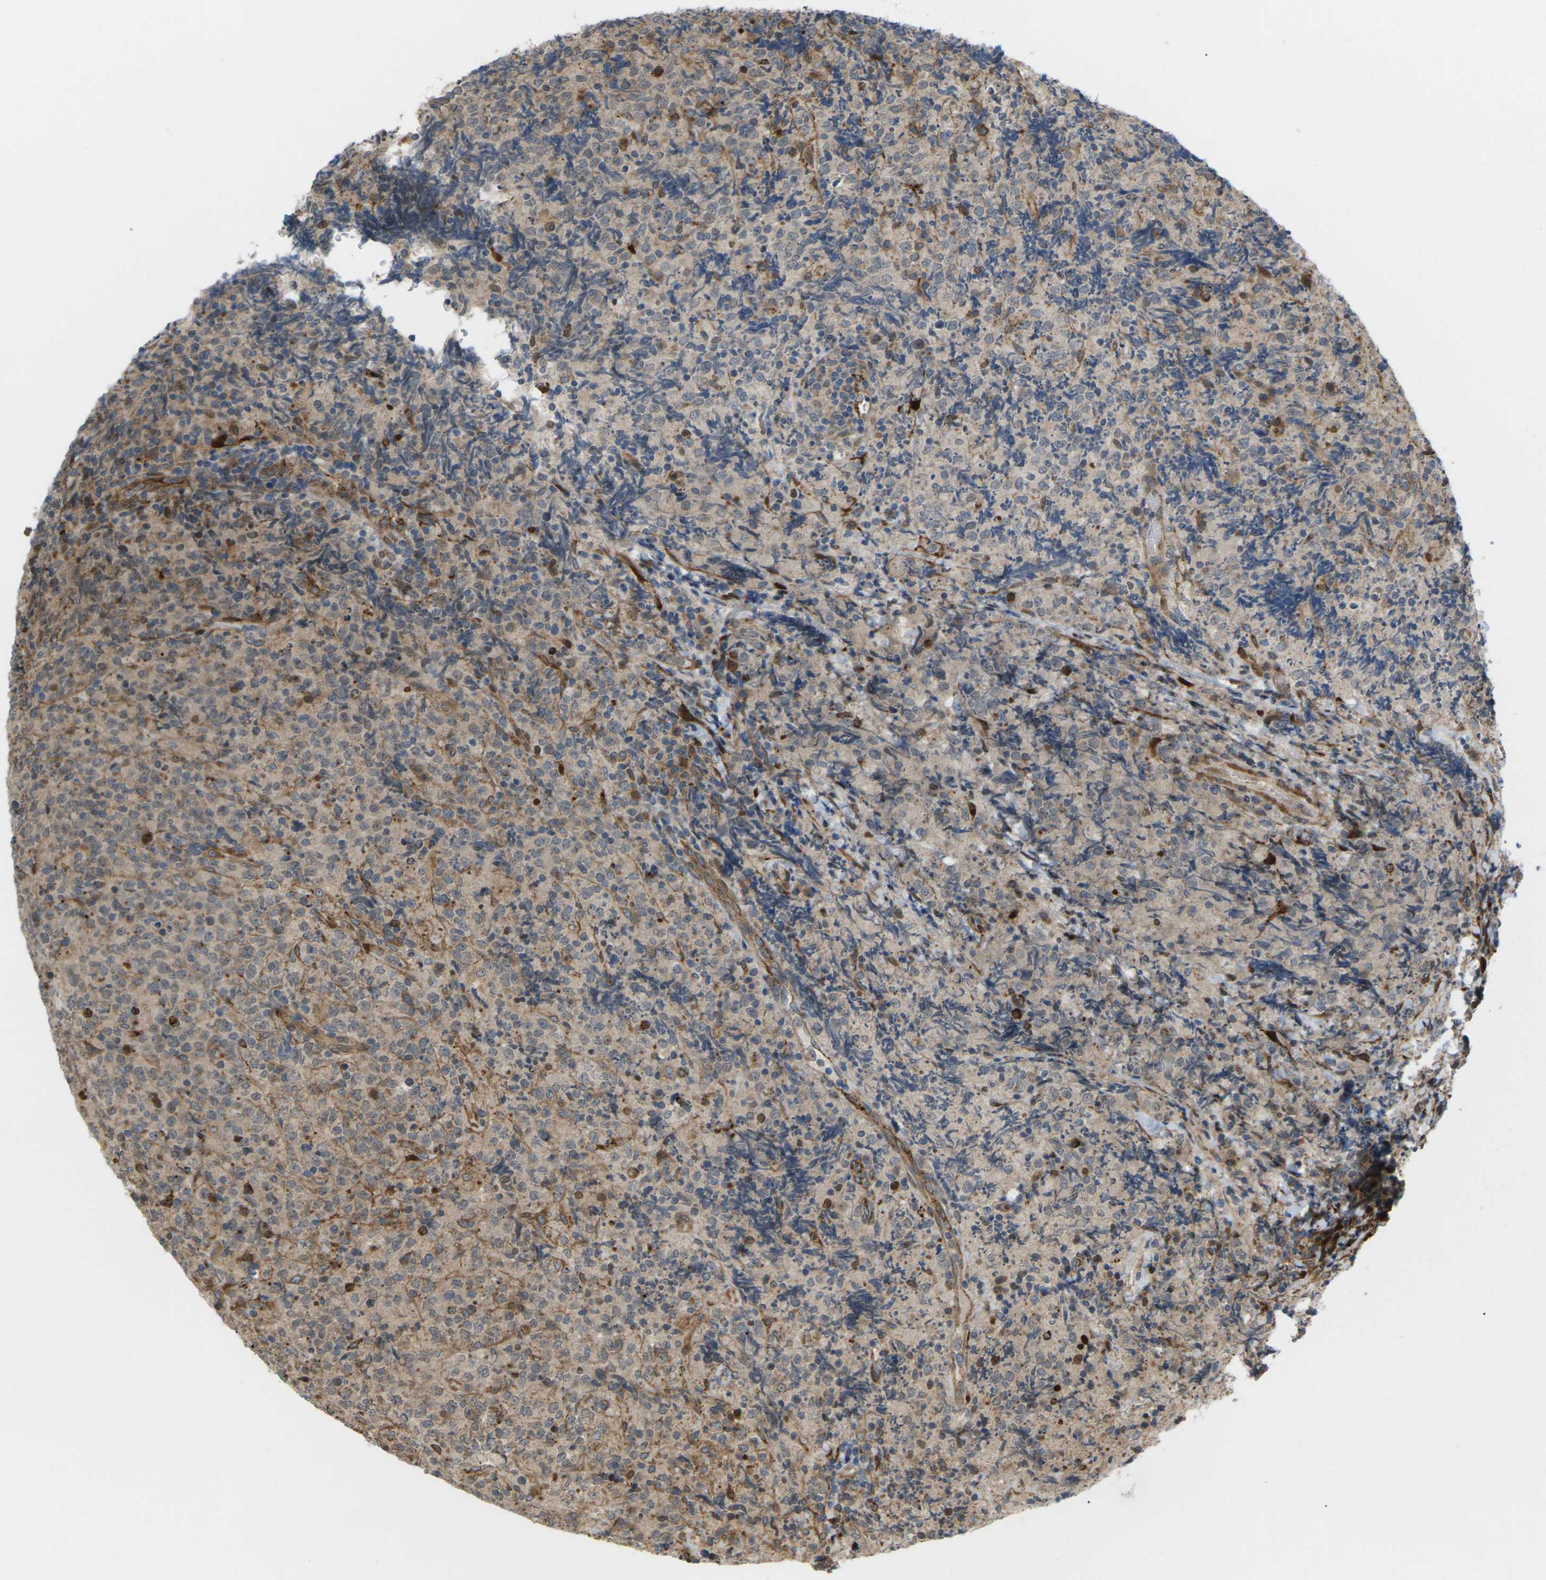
{"staining": {"intensity": "weak", "quantity": ">75%", "location": "cytoplasmic/membranous"}, "tissue": "lymphoma", "cell_type": "Tumor cells", "image_type": "cancer", "snomed": [{"axis": "morphology", "description": "Malignant lymphoma, non-Hodgkin's type, High grade"}, {"axis": "topography", "description": "Tonsil"}], "caption": "This is a histology image of immunohistochemistry staining of lymphoma, which shows weak staining in the cytoplasmic/membranous of tumor cells.", "gene": "ROBO1", "patient": {"sex": "female", "age": 36}}